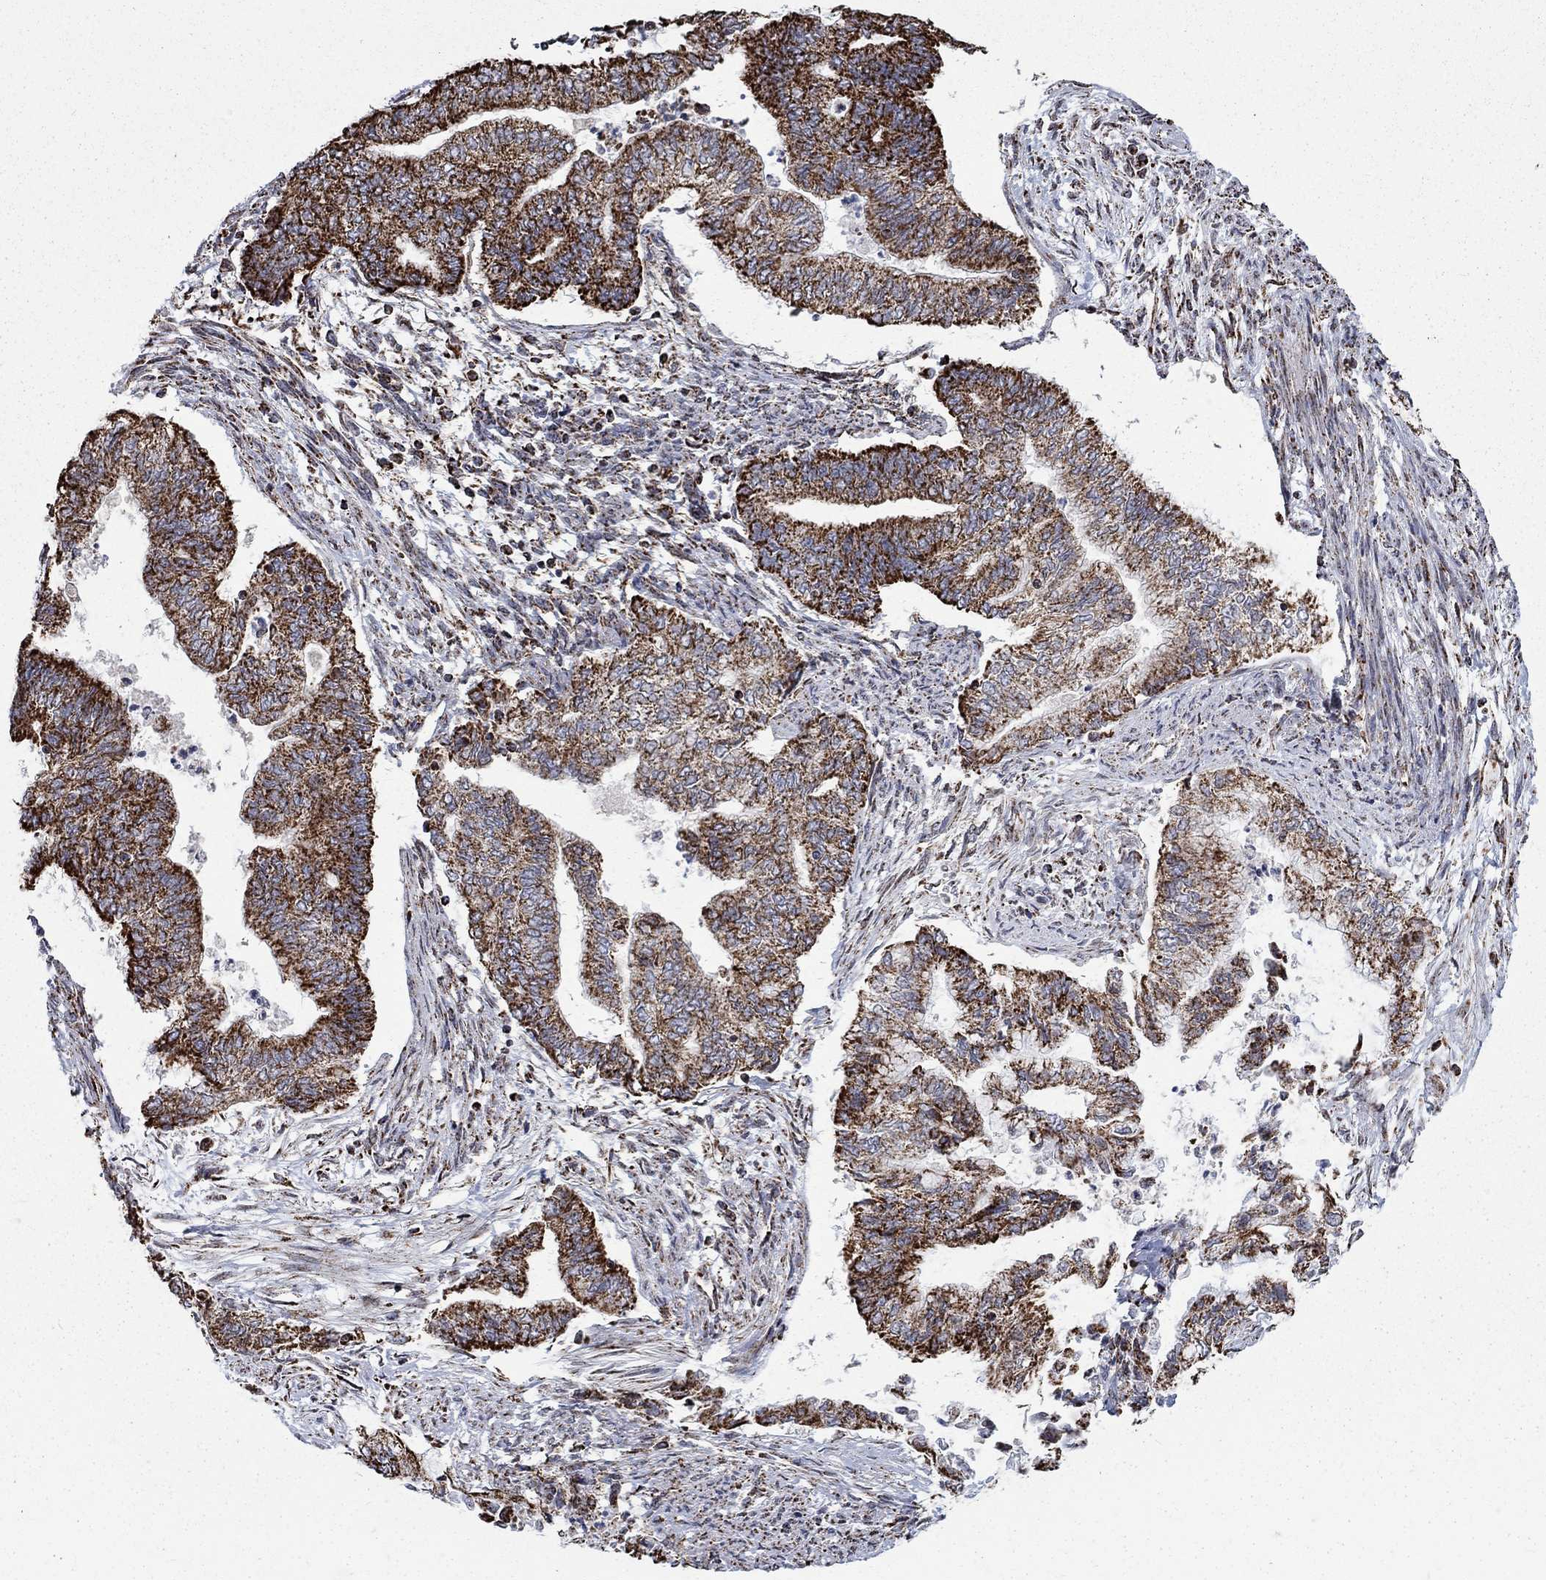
{"staining": {"intensity": "strong", "quantity": ">75%", "location": "cytoplasmic/membranous"}, "tissue": "endometrial cancer", "cell_type": "Tumor cells", "image_type": "cancer", "snomed": [{"axis": "morphology", "description": "Adenocarcinoma, NOS"}, {"axis": "topography", "description": "Endometrium"}], "caption": "Human endometrial cancer stained with a brown dye demonstrates strong cytoplasmic/membranous positive positivity in approximately >75% of tumor cells.", "gene": "MOAP1", "patient": {"sex": "female", "age": 65}}